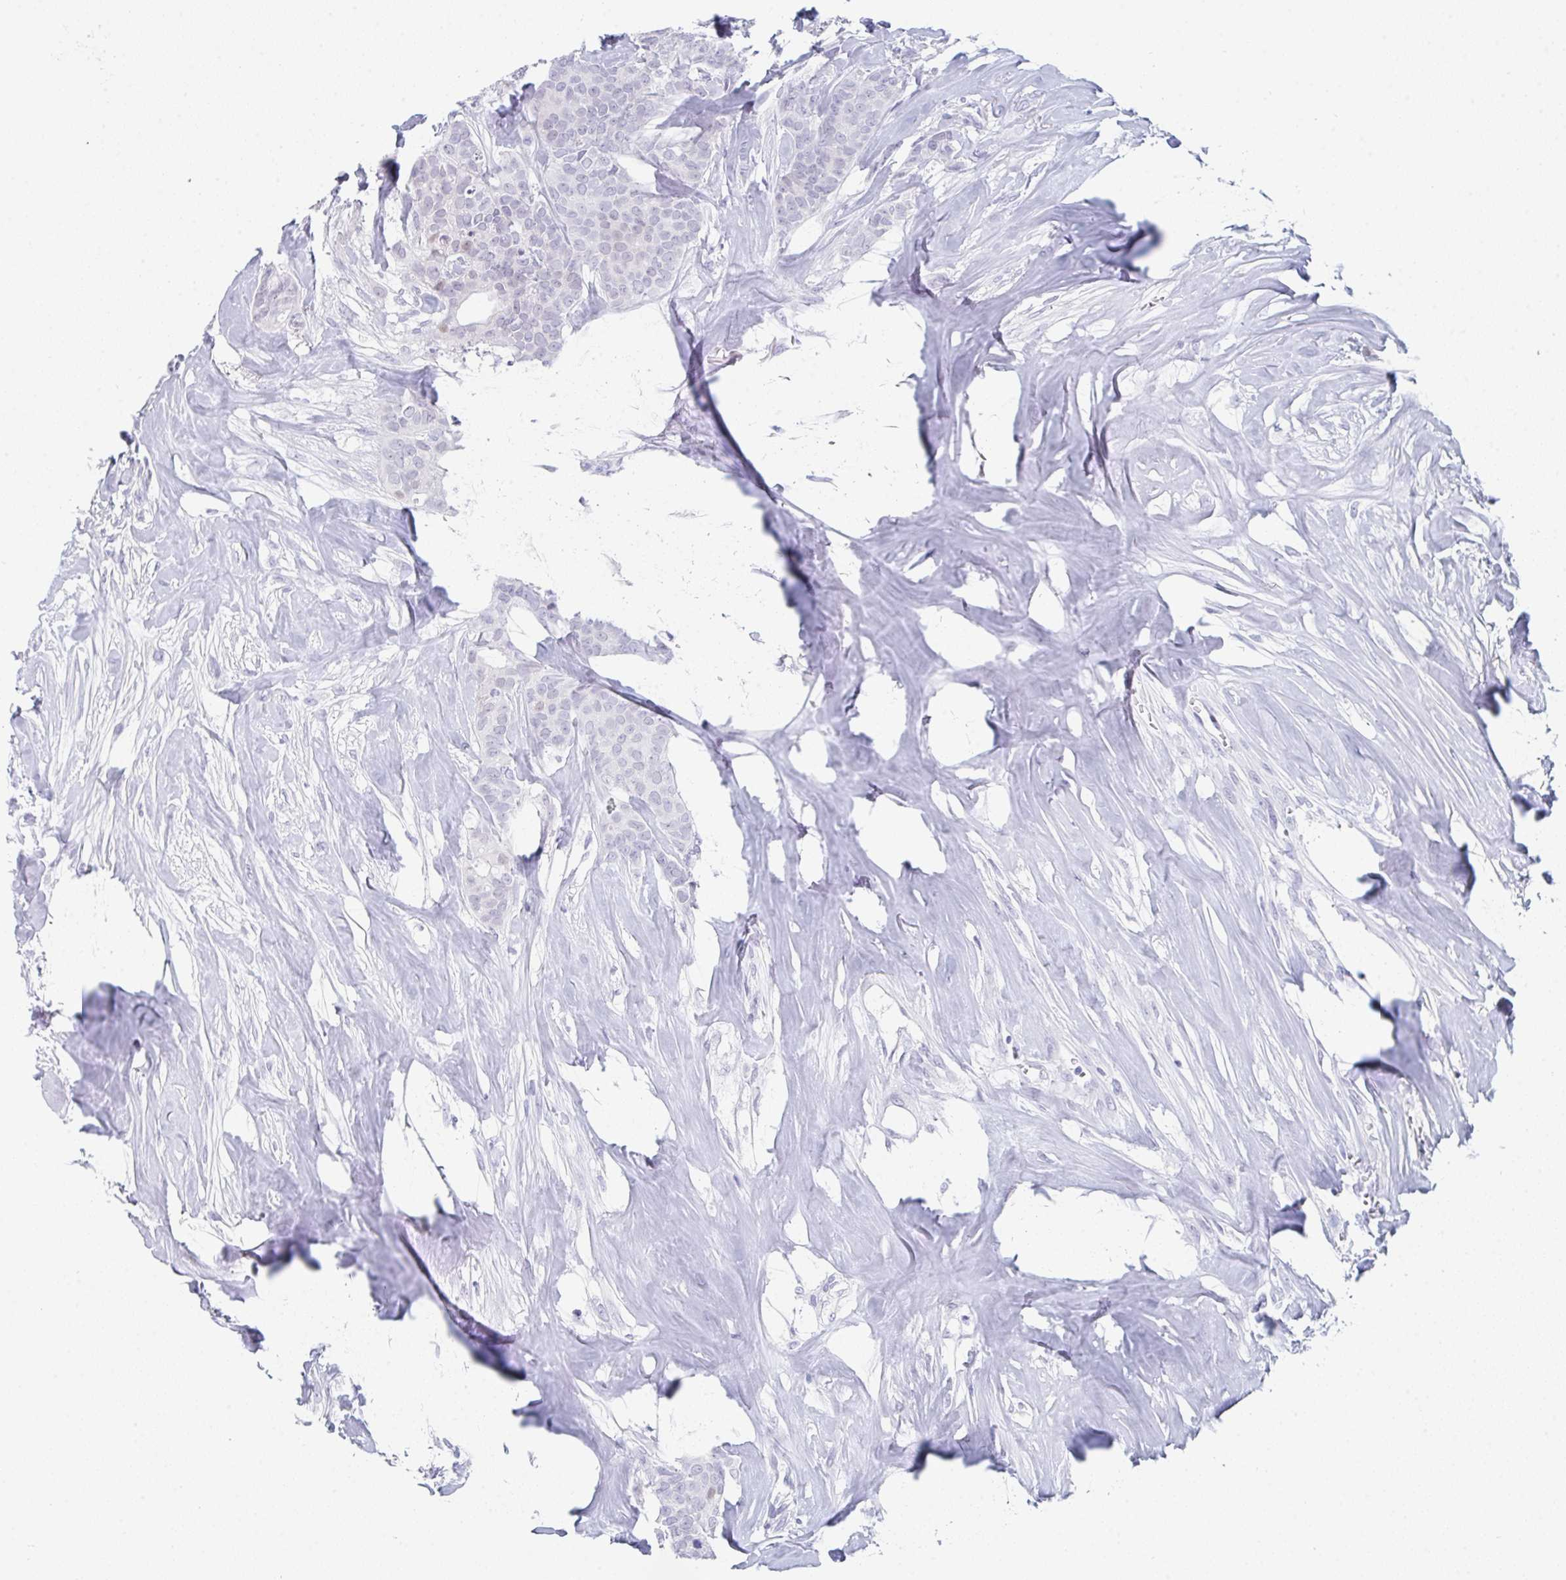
{"staining": {"intensity": "negative", "quantity": "none", "location": "none"}, "tissue": "breast cancer", "cell_type": "Tumor cells", "image_type": "cancer", "snomed": [{"axis": "morphology", "description": "Duct carcinoma"}, {"axis": "topography", "description": "Breast"}], "caption": "High power microscopy micrograph of an IHC histopathology image of breast cancer, revealing no significant expression in tumor cells.", "gene": "RUBCN", "patient": {"sex": "female", "age": 84}}